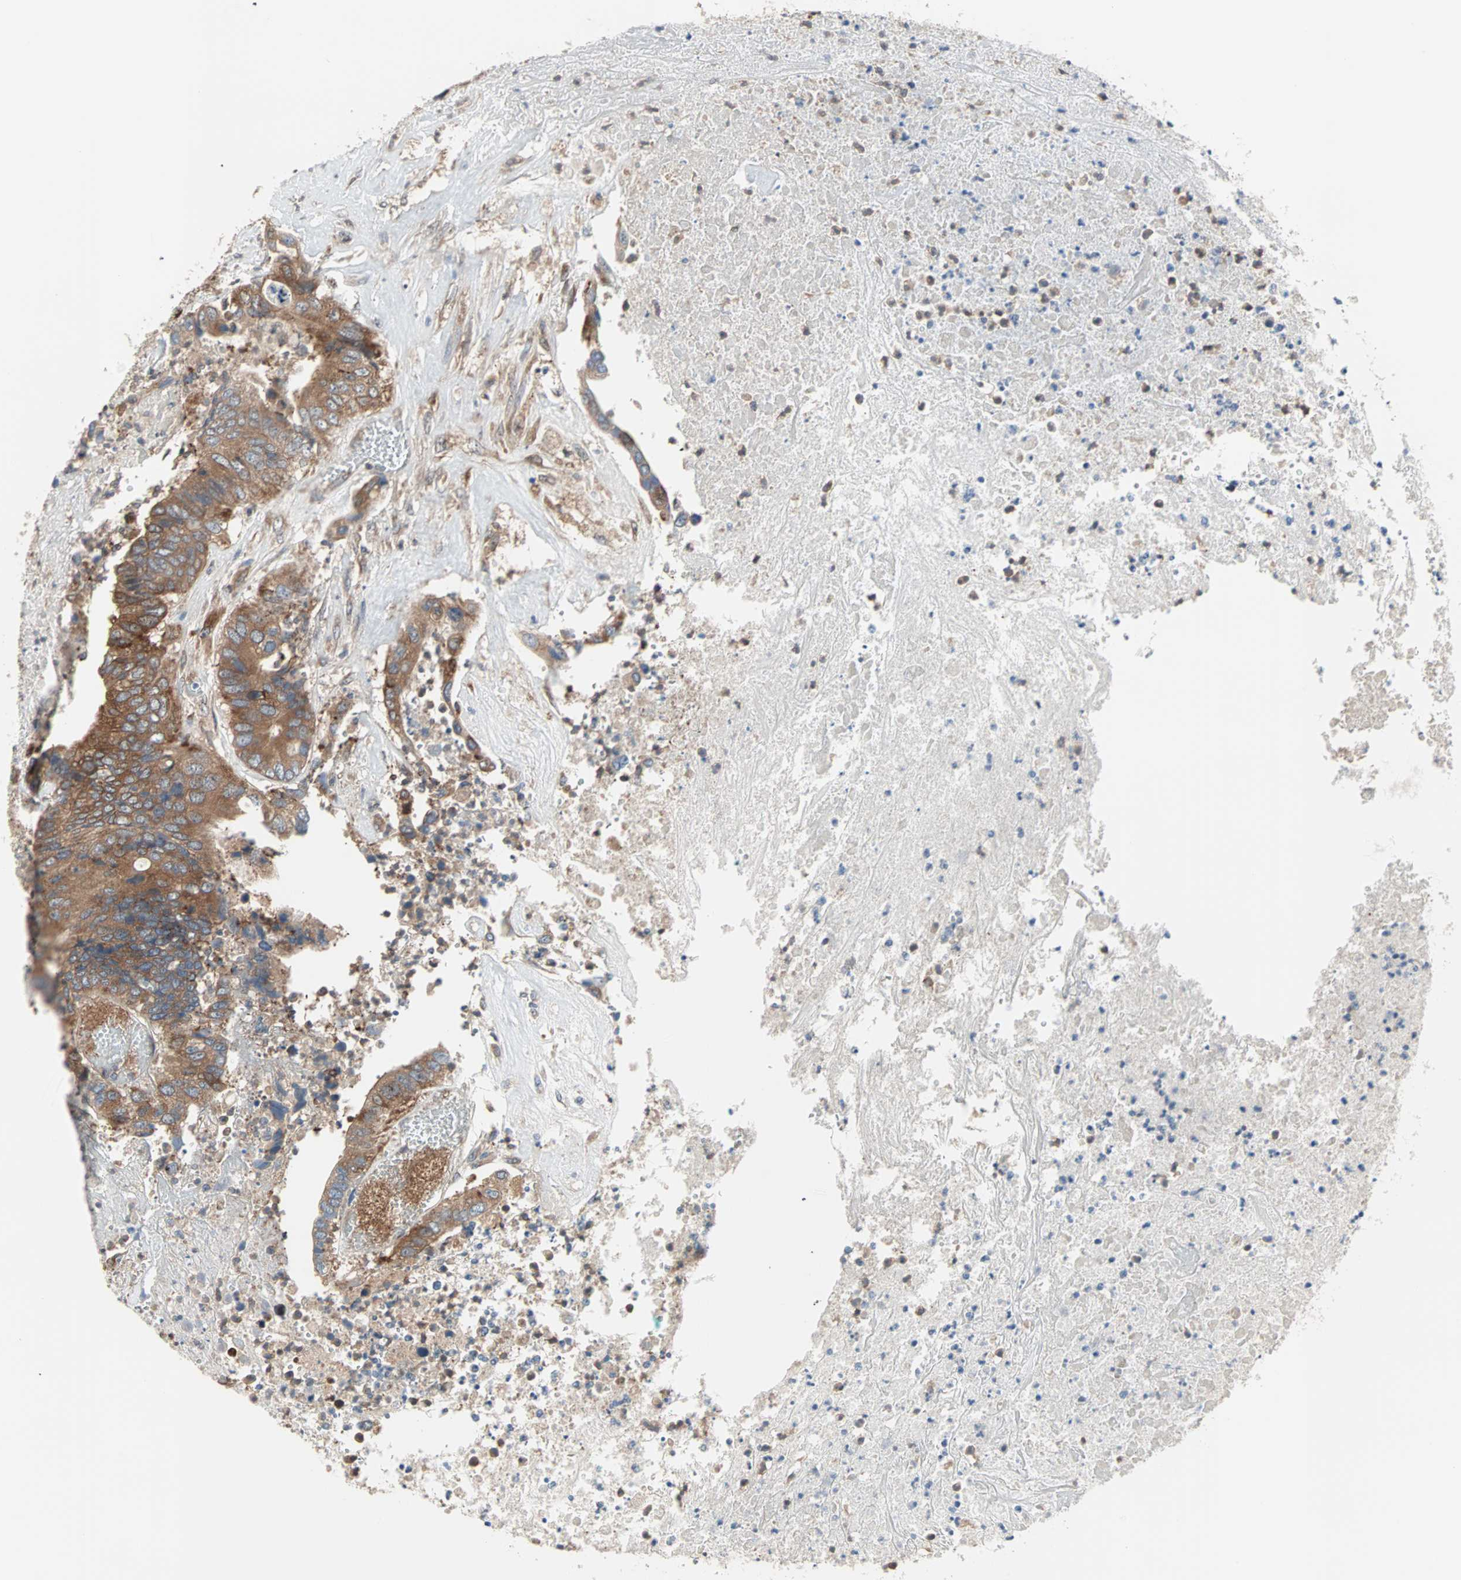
{"staining": {"intensity": "moderate", "quantity": ">75%", "location": "cytoplasmic/membranous"}, "tissue": "colorectal cancer", "cell_type": "Tumor cells", "image_type": "cancer", "snomed": [{"axis": "morphology", "description": "Adenocarcinoma, NOS"}, {"axis": "topography", "description": "Rectum"}], "caption": "About >75% of tumor cells in human adenocarcinoma (colorectal) demonstrate moderate cytoplasmic/membranous protein positivity as visualized by brown immunohistochemical staining.", "gene": "SAR1A", "patient": {"sex": "male", "age": 55}}